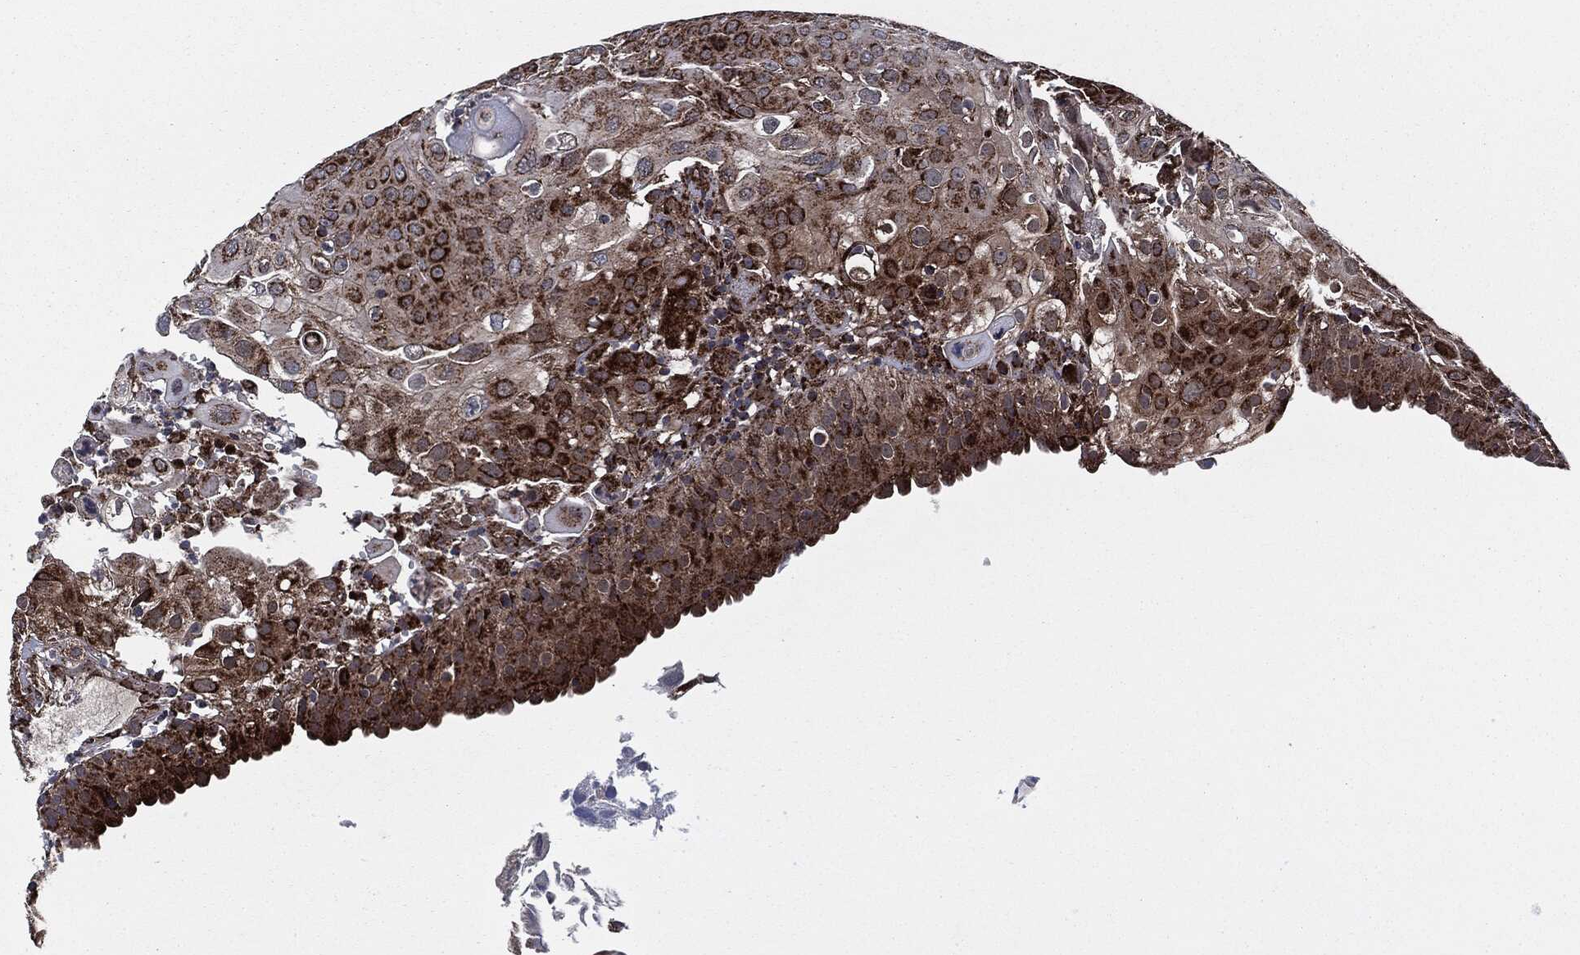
{"staining": {"intensity": "strong", "quantity": "25%-75%", "location": "cytoplasmic/membranous"}, "tissue": "urothelial cancer", "cell_type": "Tumor cells", "image_type": "cancer", "snomed": [{"axis": "morphology", "description": "Urothelial carcinoma, High grade"}, {"axis": "topography", "description": "Urinary bladder"}], "caption": "DAB (3,3'-diaminobenzidine) immunohistochemical staining of urothelial cancer reveals strong cytoplasmic/membranous protein positivity in about 25%-75% of tumor cells.", "gene": "FH", "patient": {"sex": "female", "age": 79}}